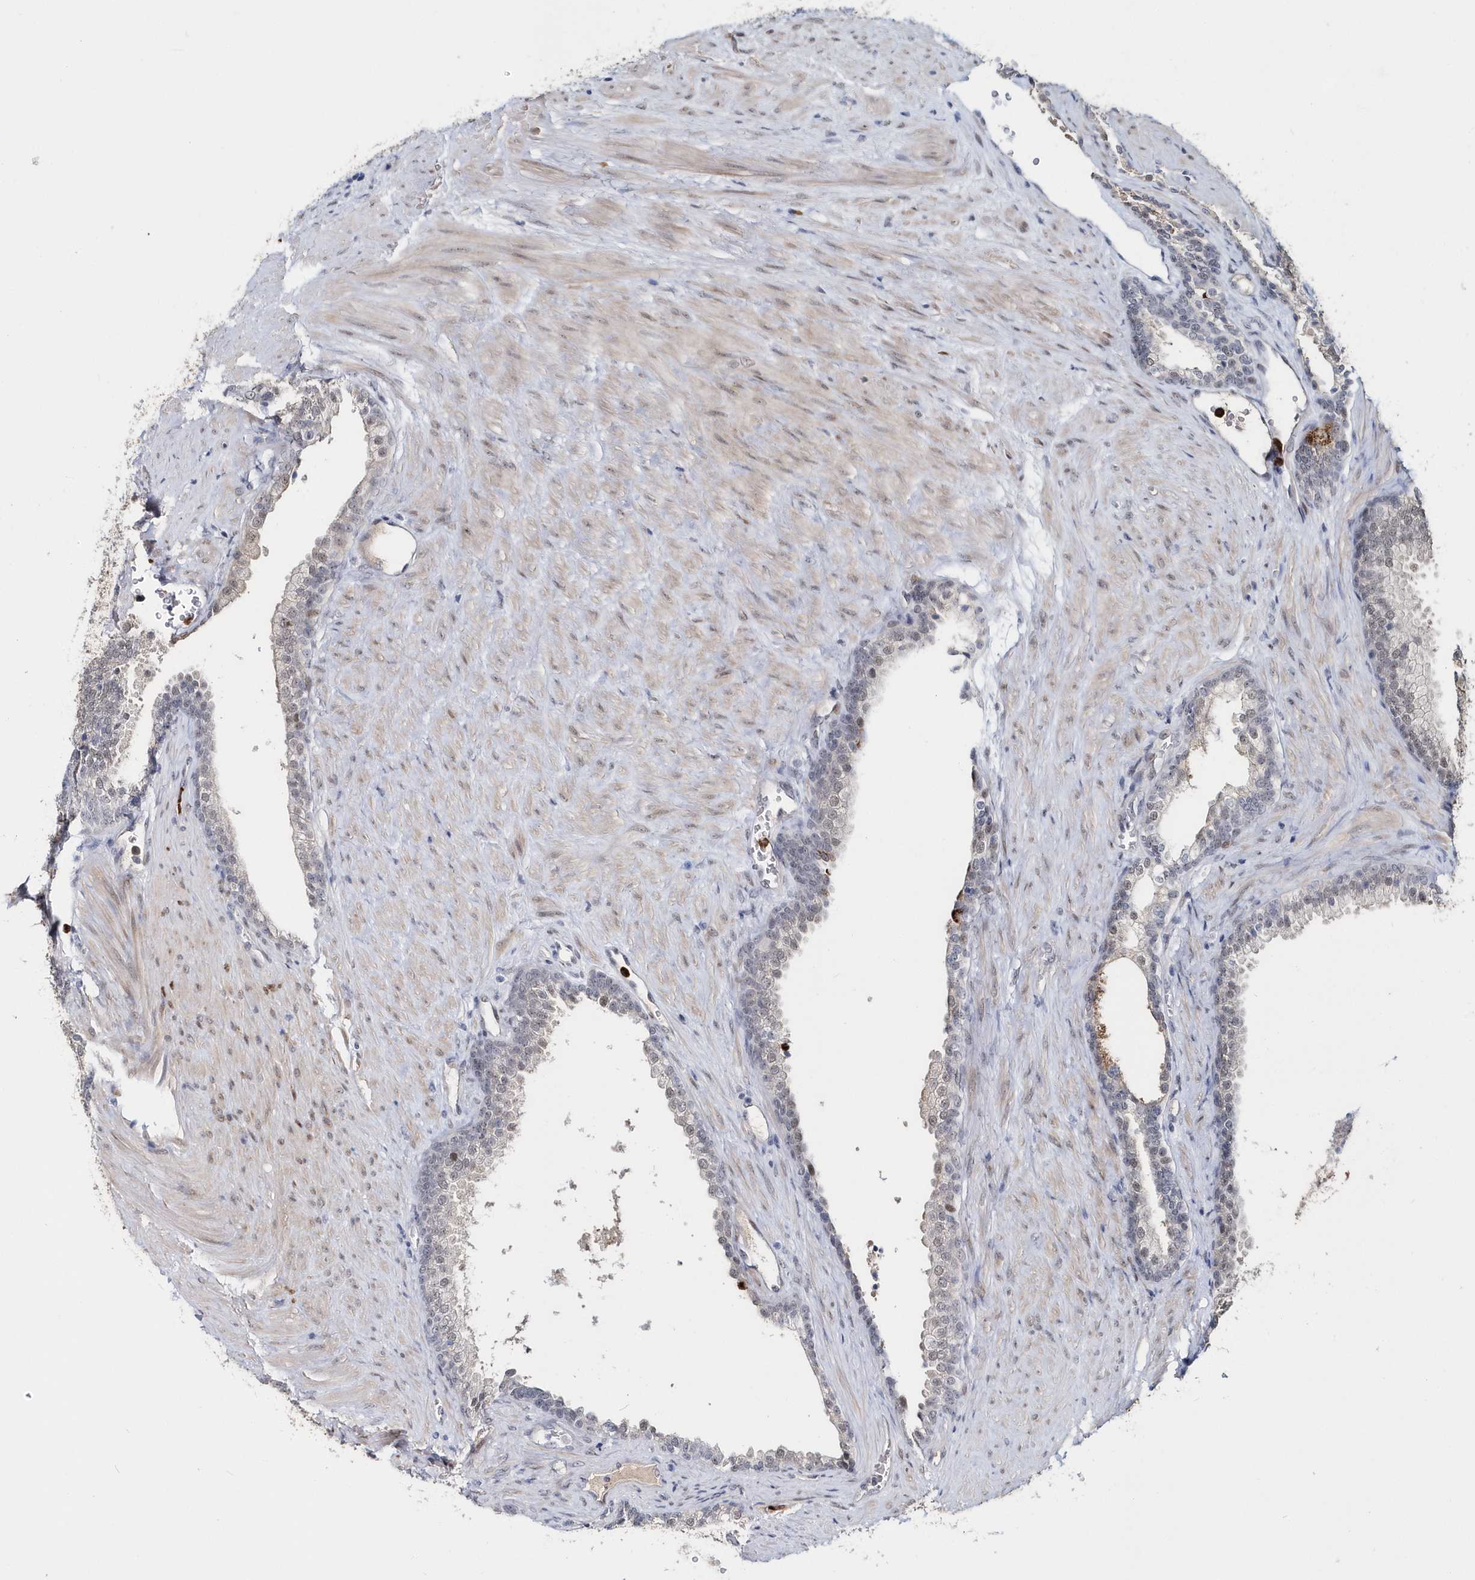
{"staining": {"intensity": "negative", "quantity": "none", "location": "none"}, "tissue": "prostate", "cell_type": "Glandular cells", "image_type": "normal", "snomed": [{"axis": "morphology", "description": "Normal tissue, NOS"}, {"axis": "topography", "description": "Prostate"}], "caption": "Glandular cells show no significant staining in benign prostate.", "gene": "ASCL4", "patient": {"sex": "male", "age": 76}}